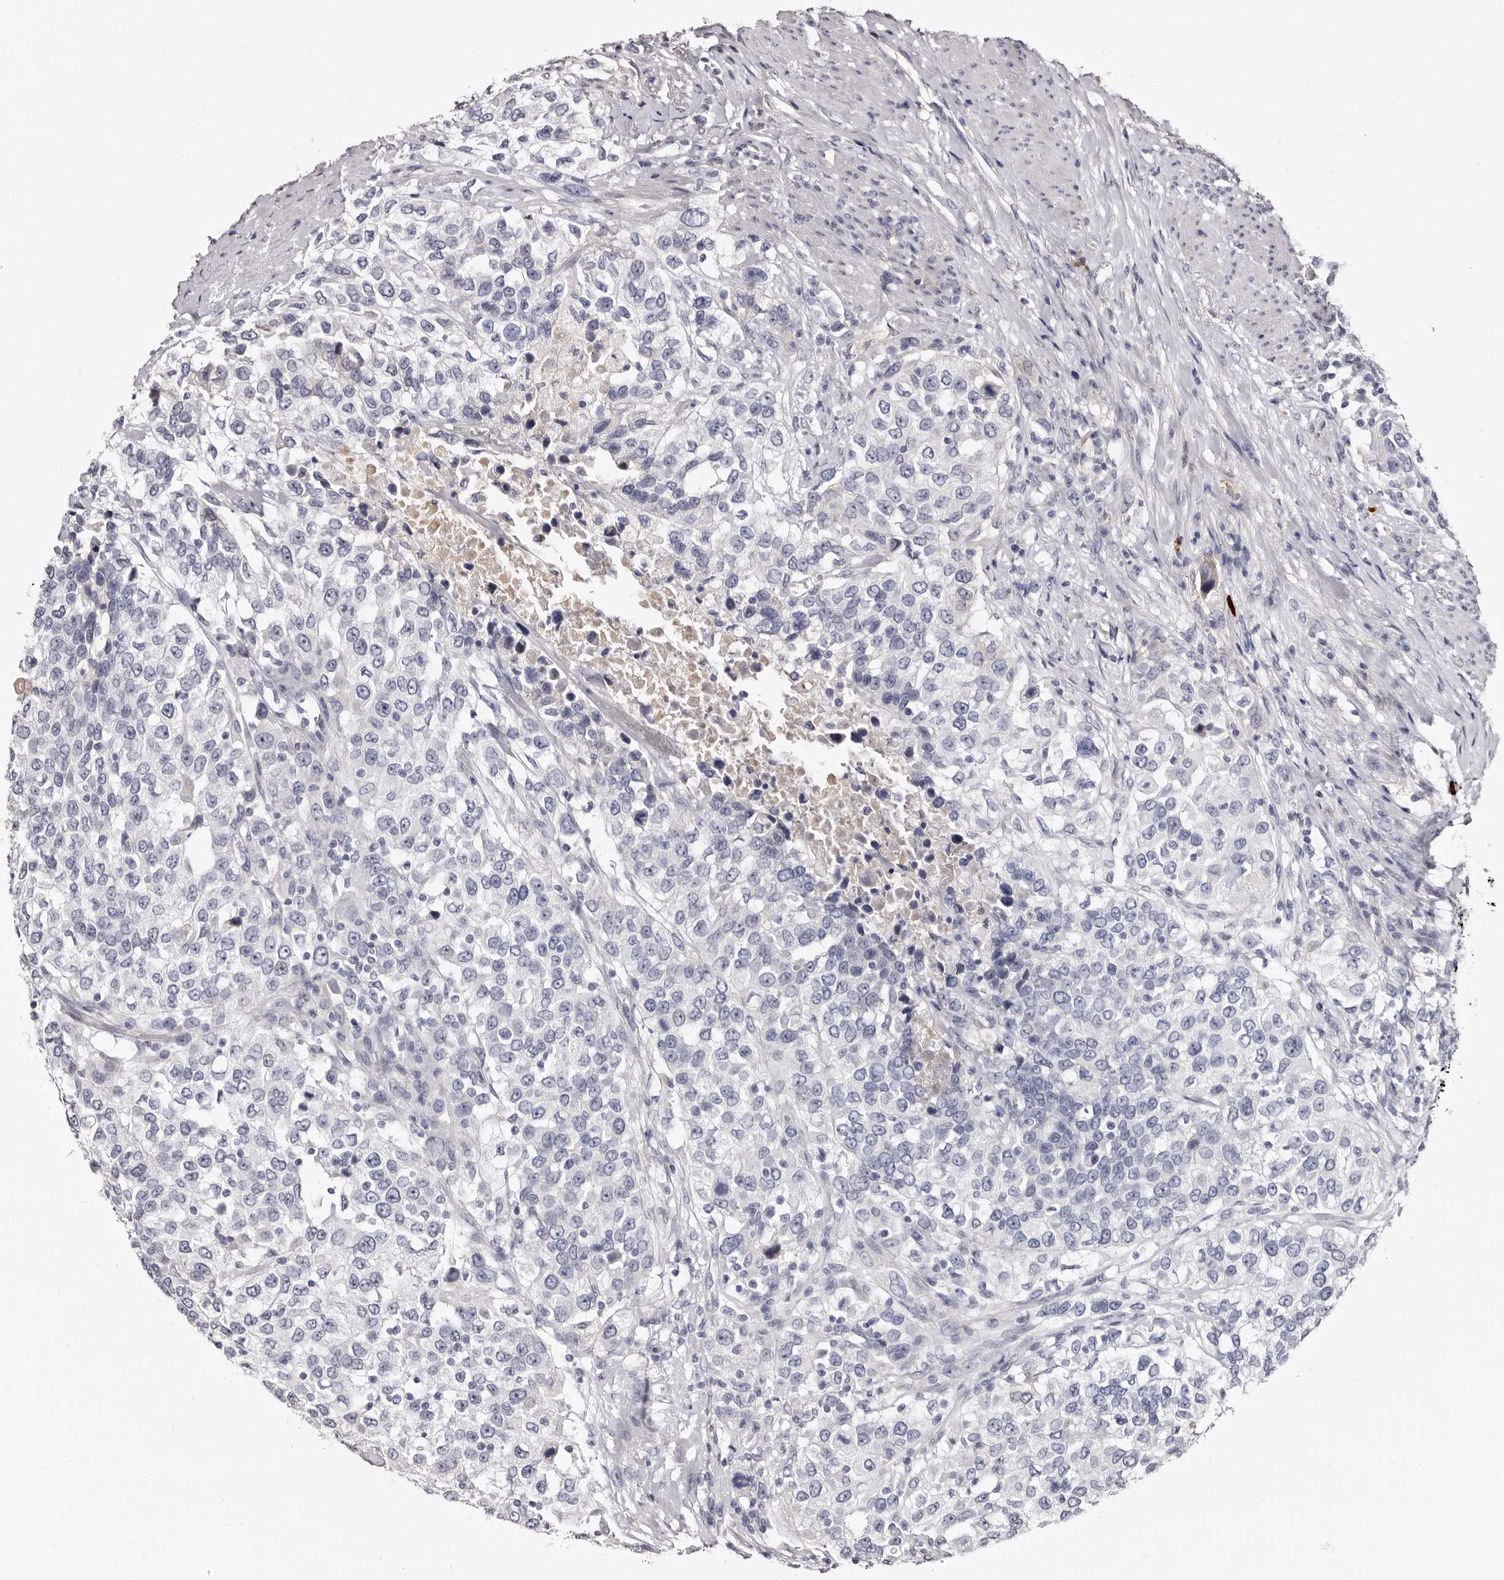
{"staining": {"intensity": "negative", "quantity": "none", "location": "none"}, "tissue": "urothelial cancer", "cell_type": "Tumor cells", "image_type": "cancer", "snomed": [{"axis": "morphology", "description": "Urothelial carcinoma, High grade"}, {"axis": "topography", "description": "Urinary bladder"}], "caption": "Tumor cells are negative for protein expression in human urothelial cancer.", "gene": "TBC1D22B", "patient": {"sex": "female", "age": 80}}